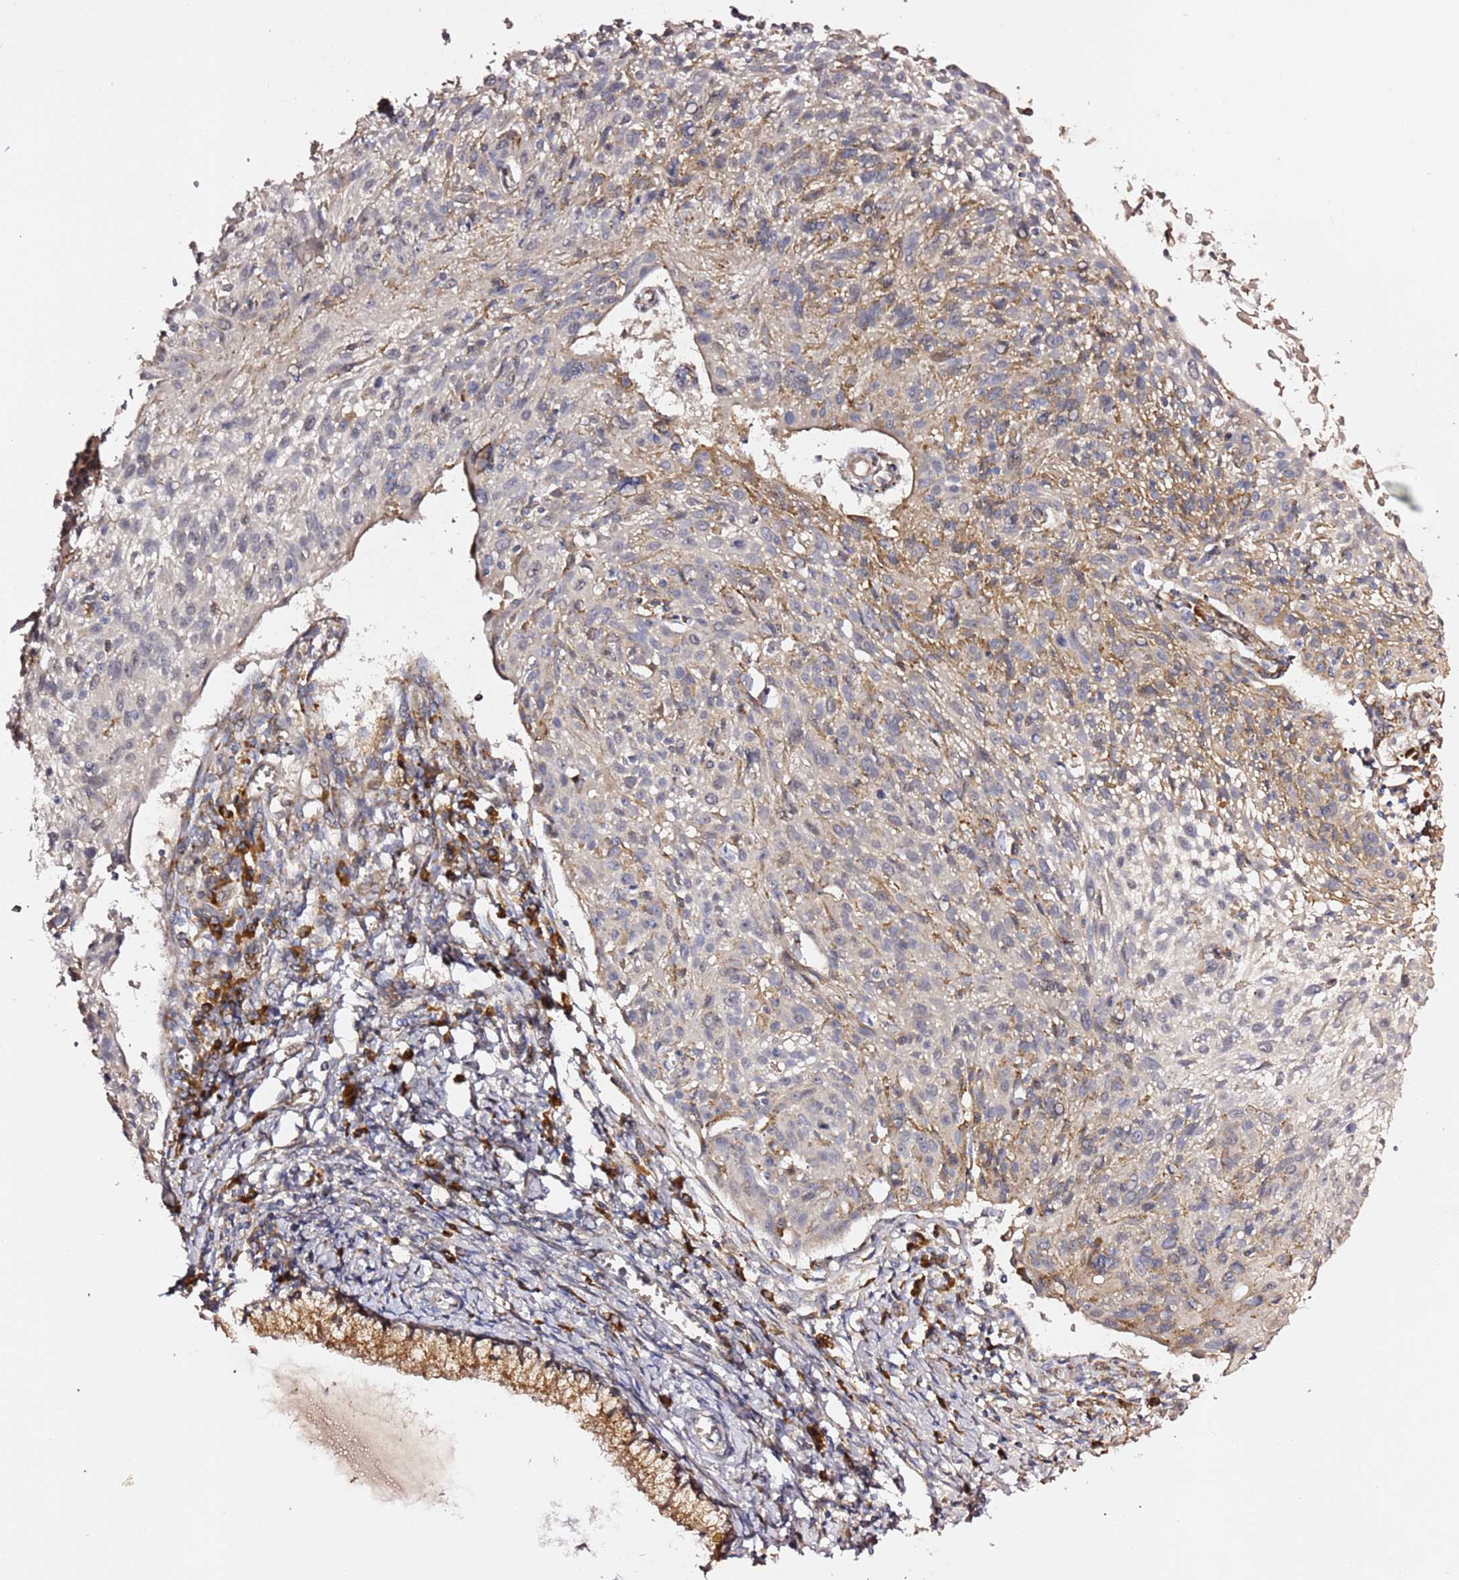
{"staining": {"intensity": "negative", "quantity": "none", "location": "none"}, "tissue": "cervical cancer", "cell_type": "Tumor cells", "image_type": "cancer", "snomed": [{"axis": "morphology", "description": "Squamous cell carcinoma, NOS"}, {"axis": "topography", "description": "Cervix"}], "caption": "An IHC histopathology image of cervical cancer is shown. There is no staining in tumor cells of cervical cancer.", "gene": "HSD17B7", "patient": {"sex": "female", "age": 51}}